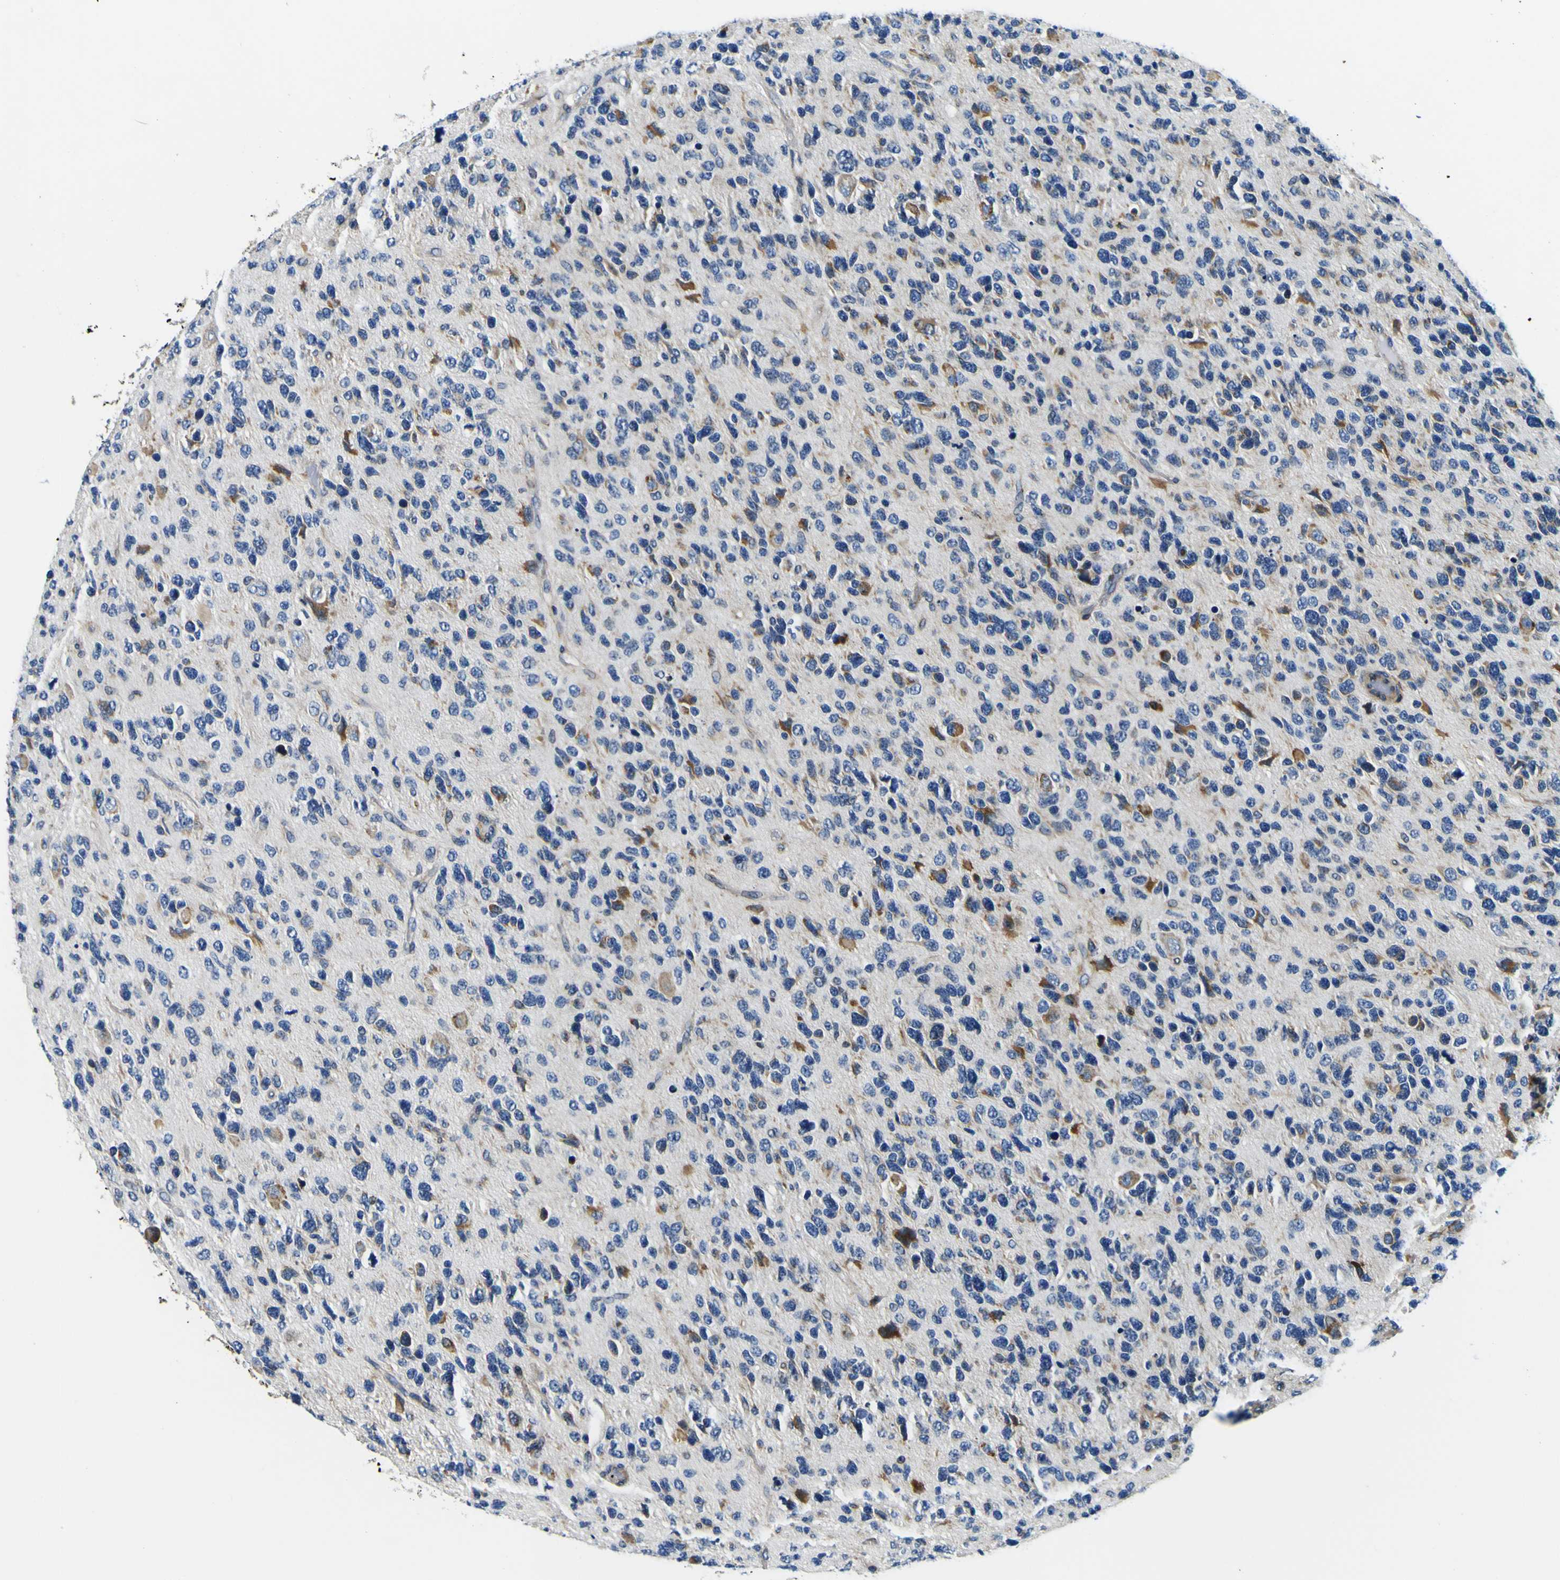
{"staining": {"intensity": "weak", "quantity": "<25%", "location": "cytoplasmic/membranous"}, "tissue": "glioma", "cell_type": "Tumor cells", "image_type": "cancer", "snomed": [{"axis": "morphology", "description": "Glioma, malignant, High grade"}, {"axis": "topography", "description": "Brain"}], "caption": "The photomicrograph demonstrates no staining of tumor cells in glioma.", "gene": "NLRP3", "patient": {"sex": "female", "age": 58}}